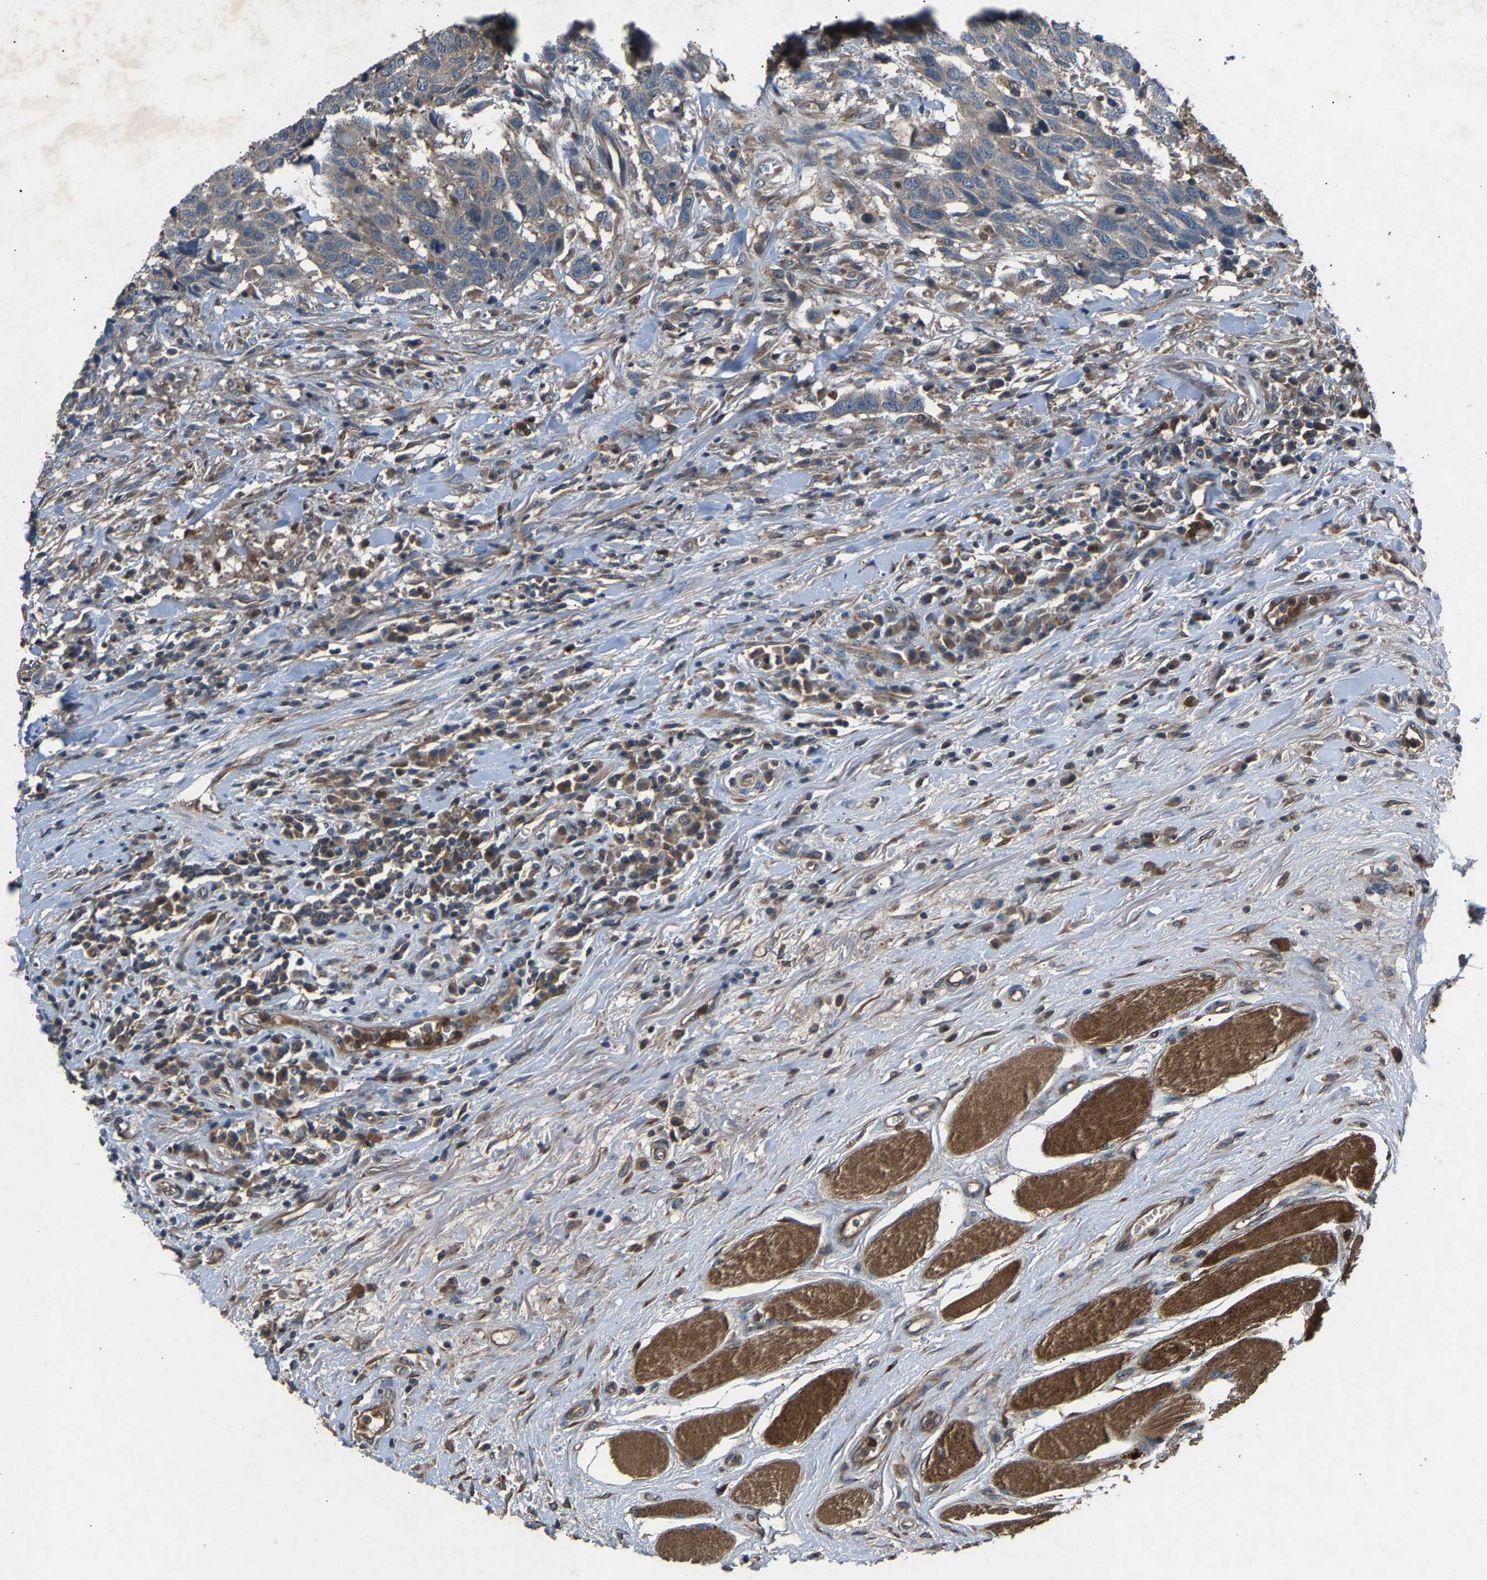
{"staining": {"intensity": "negative", "quantity": "none", "location": "none"}, "tissue": "head and neck cancer", "cell_type": "Tumor cells", "image_type": "cancer", "snomed": [{"axis": "morphology", "description": "Squamous cell carcinoma, NOS"}, {"axis": "topography", "description": "Head-Neck"}], "caption": "Head and neck cancer (squamous cell carcinoma) was stained to show a protein in brown. There is no significant staining in tumor cells. (Brightfield microscopy of DAB (3,3'-diaminobenzidine) IHC at high magnification).", "gene": "PPID", "patient": {"sex": "male", "age": 66}}